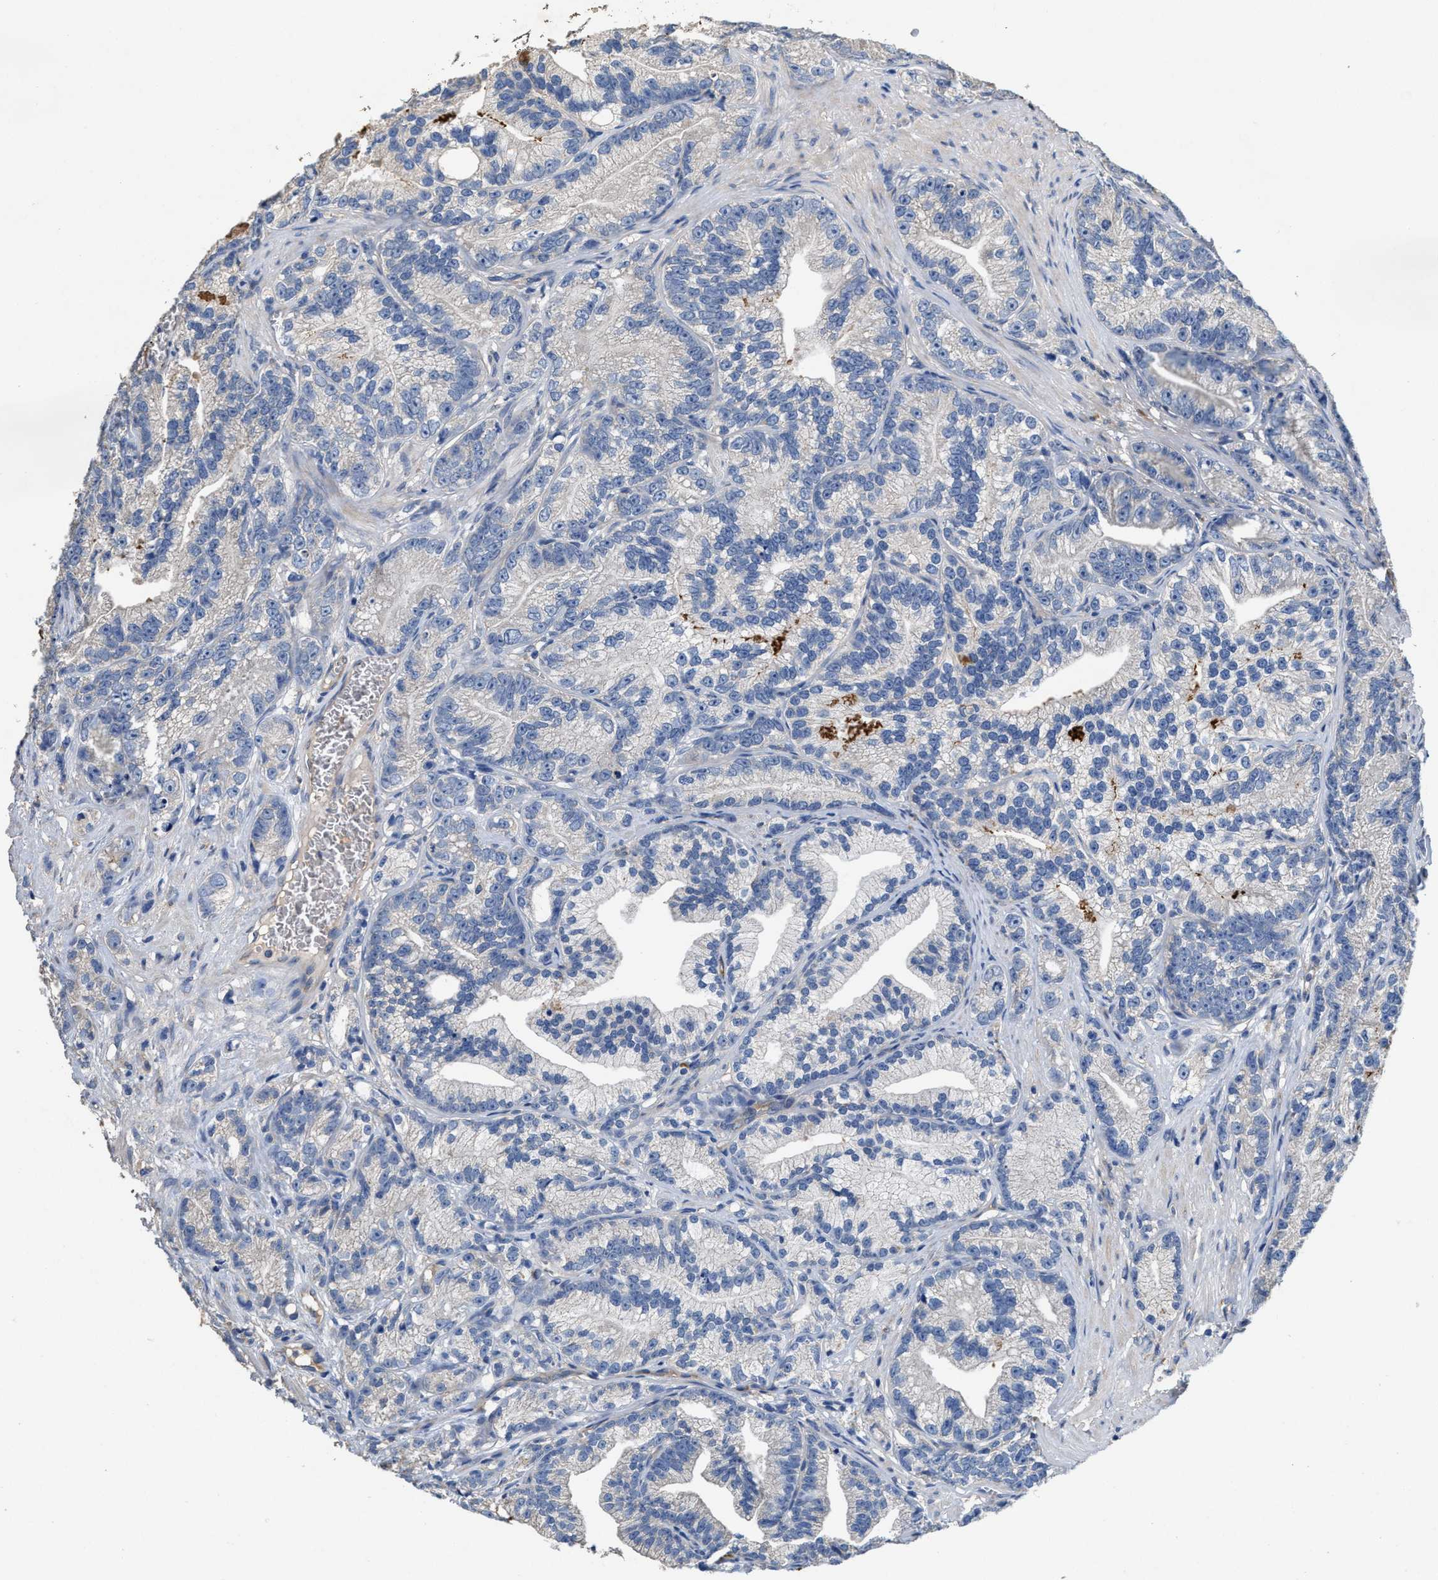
{"staining": {"intensity": "negative", "quantity": "none", "location": "none"}, "tissue": "prostate cancer", "cell_type": "Tumor cells", "image_type": "cancer", "snomed": [{"axis": "morphology", "description": "Adenocarcinoma, Low grade"}, {"axis": "topography", "description": "Prostate"}], "caption": "Tumor cells show no significant protein expression in adenocarcinoma (low-grade) (prostate).", "gene": "PEG10", "patient": {"sex": "male", "age": 89}}